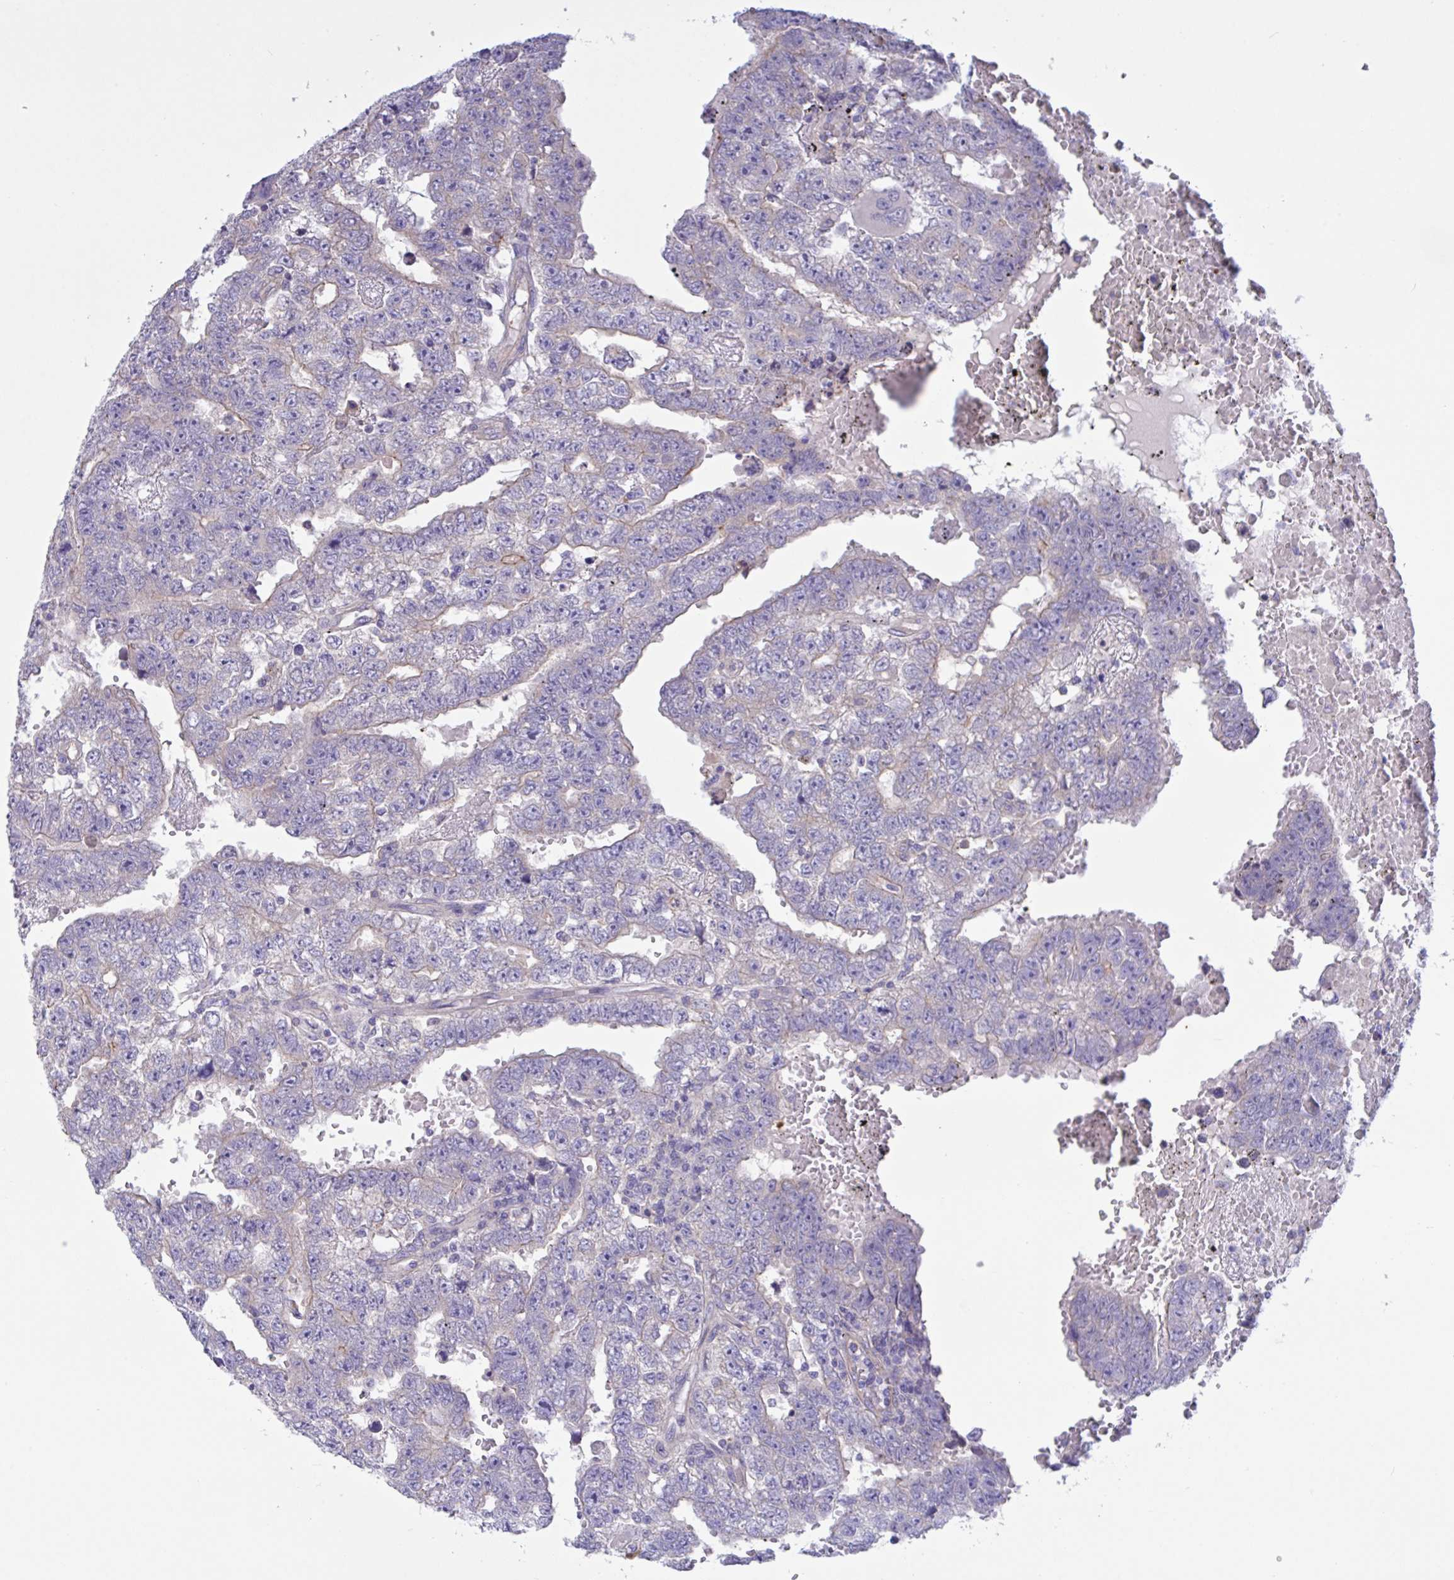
{"staining": {"intensity": "weak", "quantity": "25%-75%", "location": "cytoplasmic/membranous"}, "tissue": "testis cancer", "cell_type": "Tumor cells", "image_type": "cancer", "snomed": [{"axis": "morphology", "description": "Carcinoma, Embryonal, NOS"}, {"axis": "topography", "description": "Testis"}], "caption": "Protein positivity by immunohistochemistry demonstrates weak cytoplasmic/membranous expression in about 25%-75% of tumor cells in embryonal carcinoma (testis).", "gene": "SLC66A1", "patient": {"sex": "male", "age": 25}}